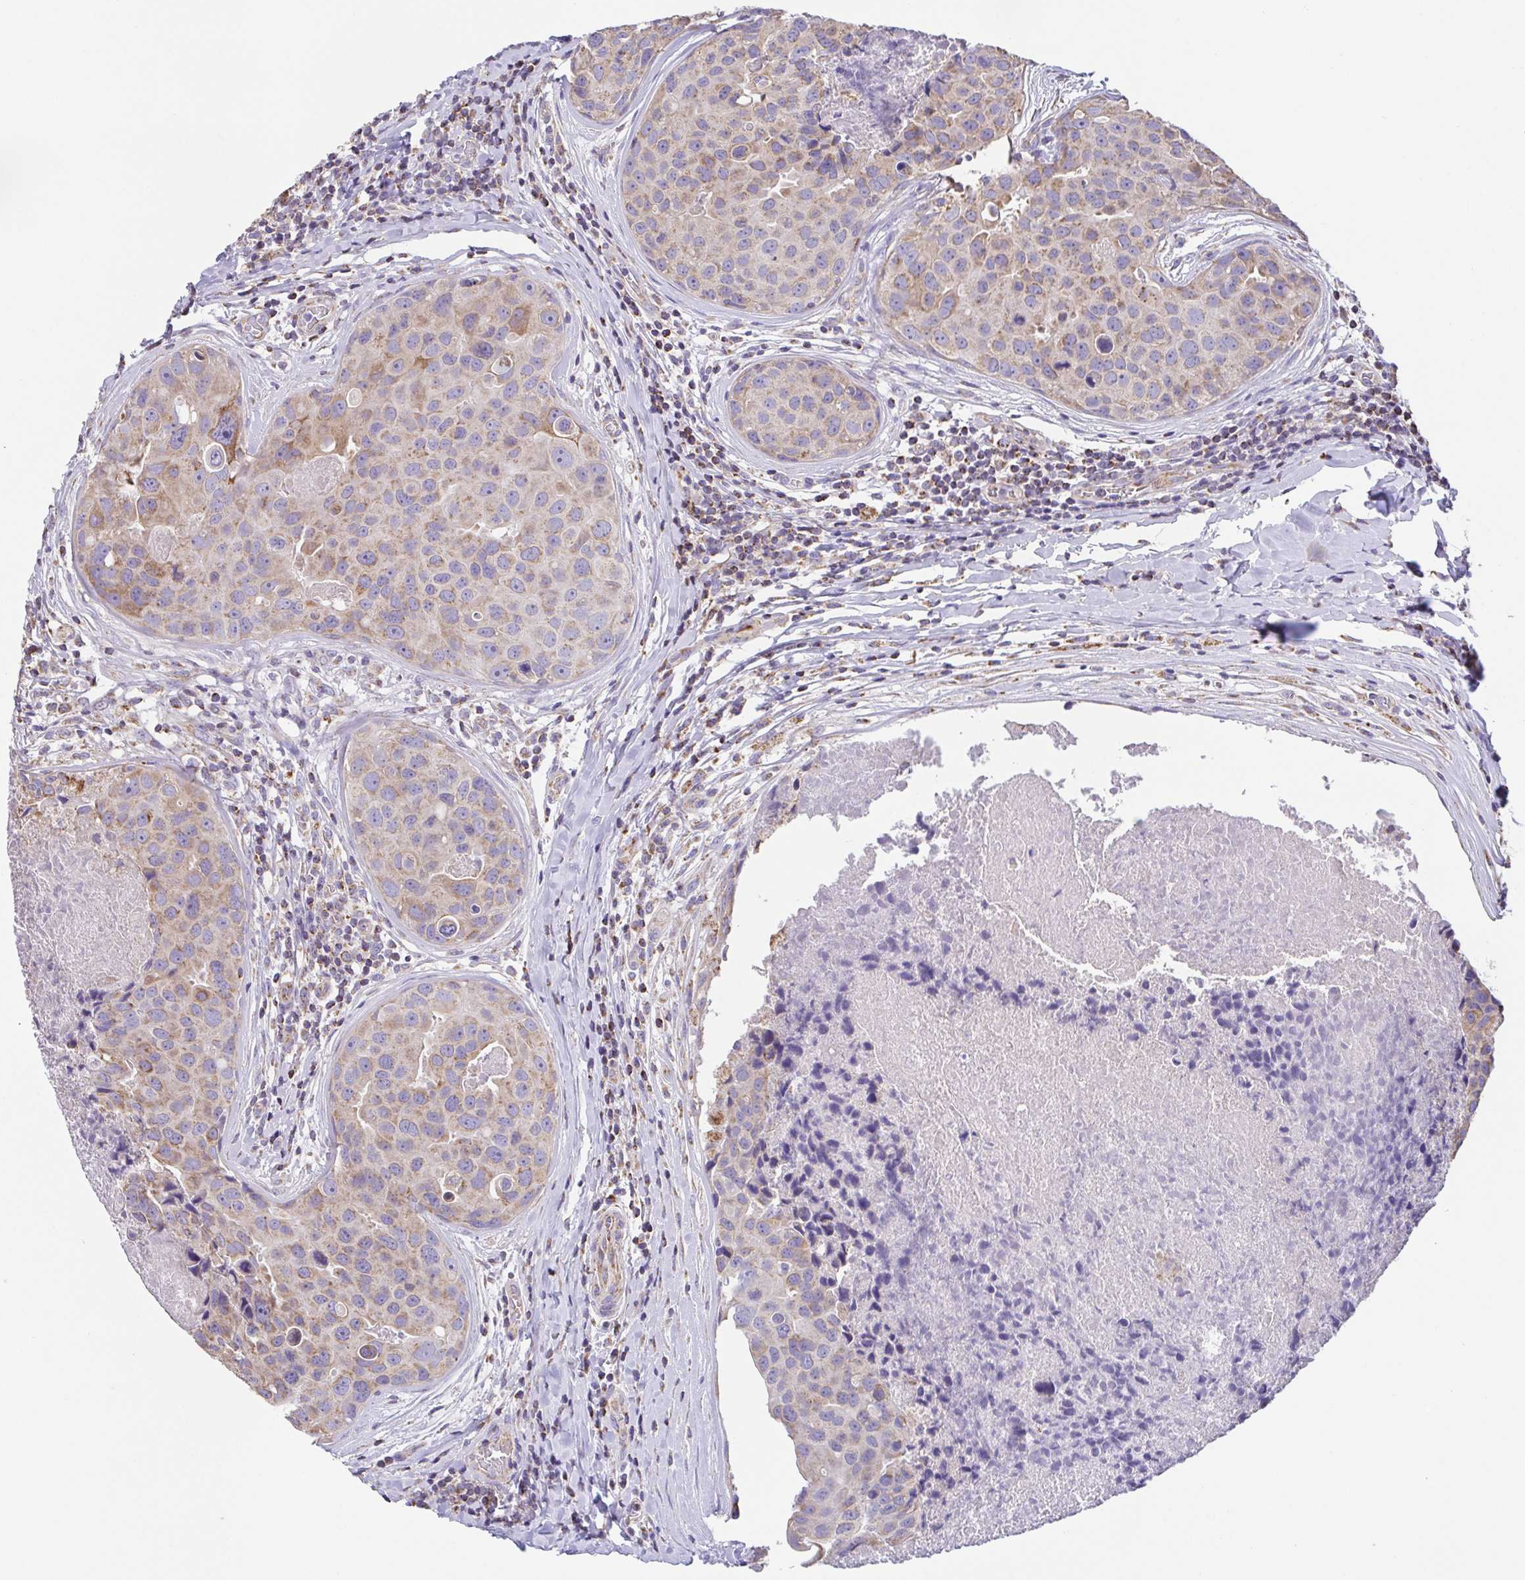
{"staining": {"intensity": "moderate", "quantity": ">75%", "location": "cytoplasmic/membranous"}, "tissue": "breast cancer", "cell_type": "Tumor cells", "image_type": "cancer", "snomed": [{"axis": "morphology", "description": "Duct carcinoma"}, {"axis": "topography", "description": "Breast"}], "caption": "Immunohistochemistry histopathology image of breast cancer (infiltrating ductal carcinoma) stained for a protein (brown), which reveals medium levels of moderate cytoplasmic/membranous expression in about >75% of tumor cells.", "gene": "GINM1", "patient": {"sex": "female", "age": 24}}